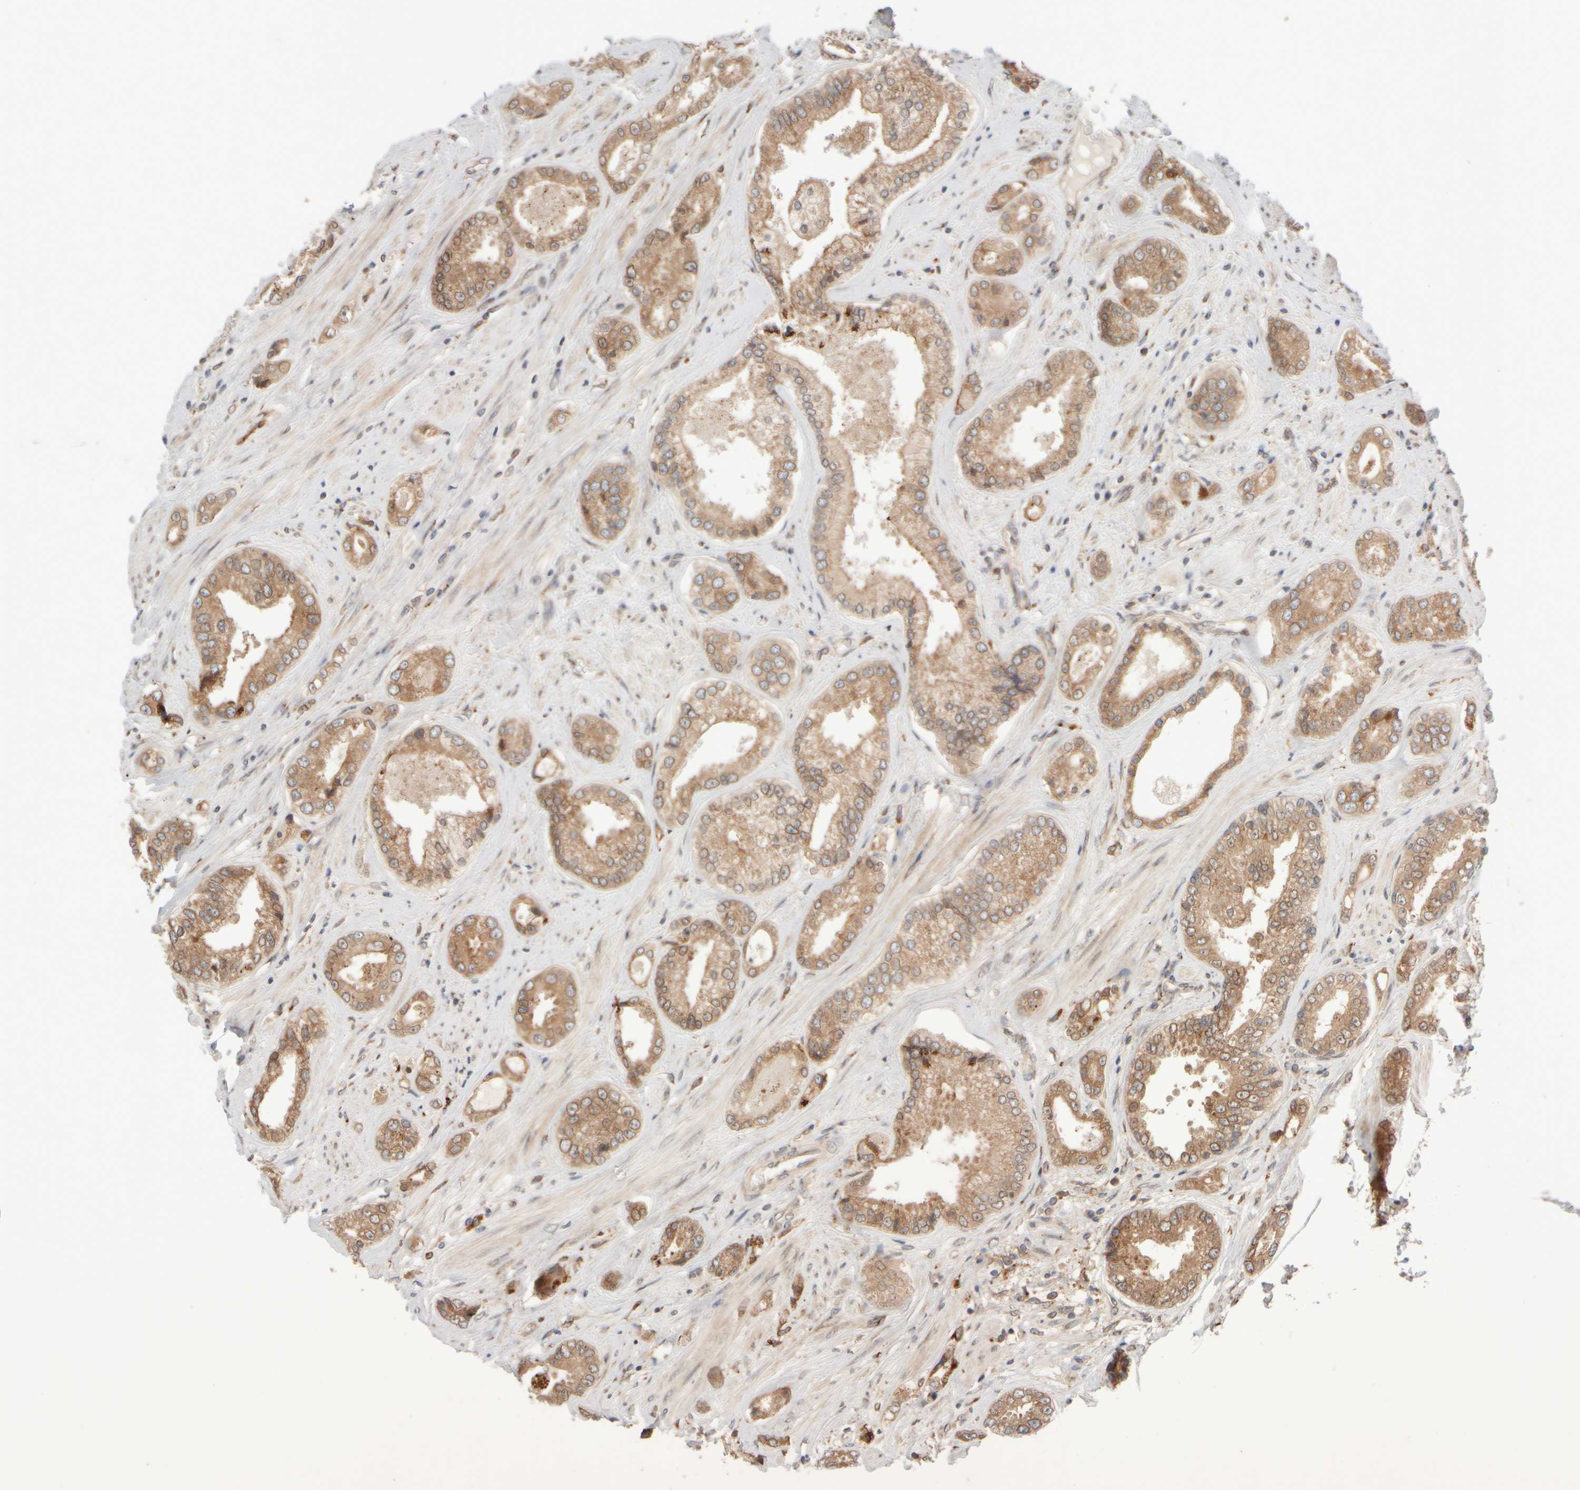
{"staining": {"intensity": "moderate", "quantity": ">75%", "location": "cytoplasmic/membranous,nuclear"}, "tissue": "prostate cancer", "cell_type": "Tumor cells", "image_type": "cancer", "snomed": [{"axis": "morphology", "description": "Adenocarcinoma, High grade"}, {"axis": "topography", "description": "Prostate"}], "caption": "Immunohistochemical staining of human adenocarcinoma (high-grade) (prostate) exhibits moderate cytoplasmic/membranous and nuclear protein expression in about >75% of tumor cells.", "gene": "GCN1", "patient": {"sex": "male", "age": 61}}